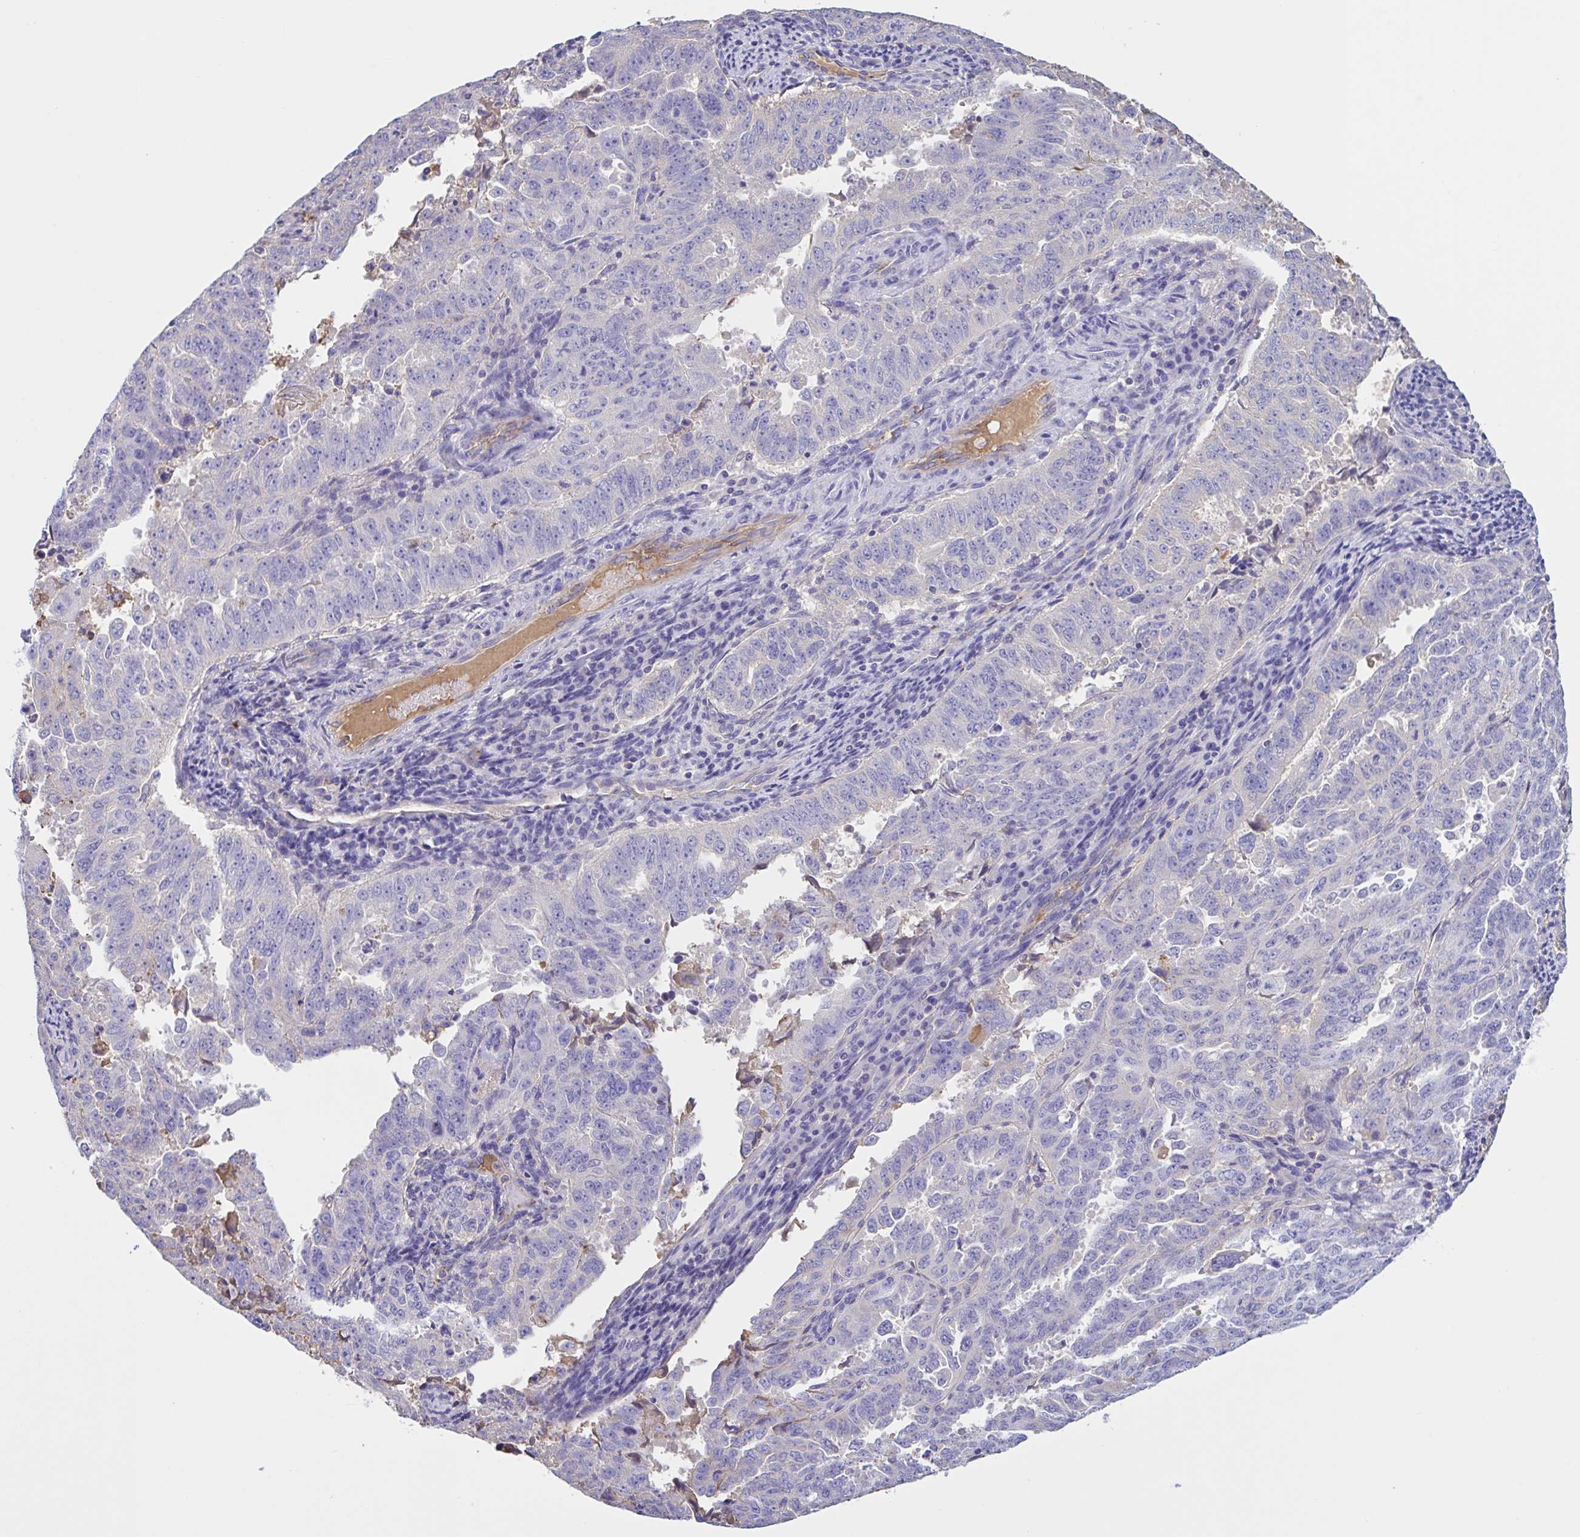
{"staining": {"intensity": "negative", "quantity": "none", "location": "none"}, "tissue": "endometrial cancer", "cell_type": "Tumor cells", "image_type": "cancer", "snomed": [{"axis": "morphology", "description": "Adenocarcinoma, NOS"}, {"axis": "topography", "description": "Endometrium"}], "caption": "High power microscopy image of an immunohistochemistry histopathology image of endometrial cancer (adenocarcinoma), revealing no significant positivity in tumor cells.", "gene": "LARGE2", "patient": {"sex": "female", "age": 65}}